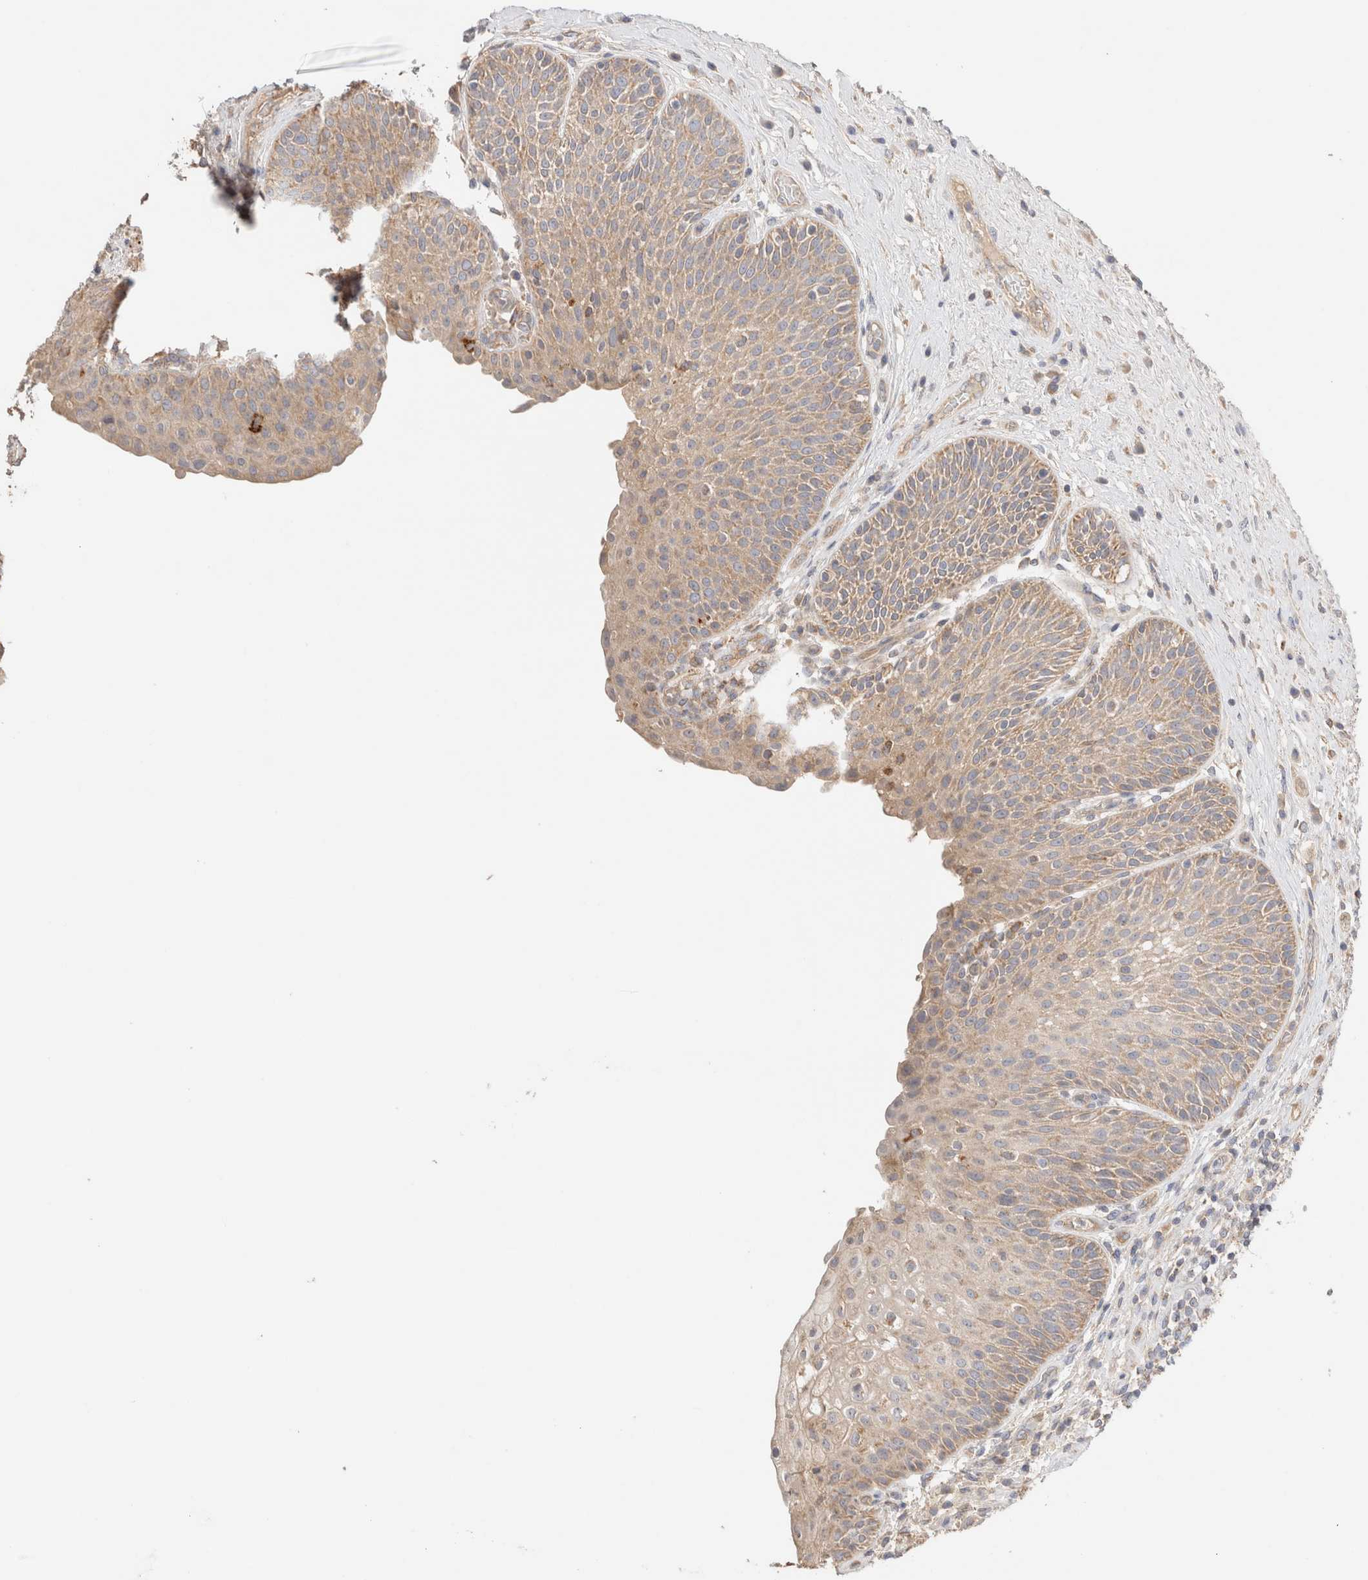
{"staining": {"intensity": "moderate", "quantity": ">75%", "location": "cytoplasmic/membranous"}, "tissue": "urinary bladder", "cell_type": "Urothelial cells", "image_type": "normal", "snomed": [{"axis": "morphology", "description": "Normal tissue, NOS"}, {"axis": "topography", "description": "Urinary bladder"}], "caption": "Immunohistochemistry (IHC) (DAB (3,3'-diaminobenzidine)) staining of benign human urinary bladder shows moderate cytoplasmic/membranous protein staining in about >75% of urothelial cells.", "gene": "B3GNTL1", "patient": {"sex": "female", "age": 62}}